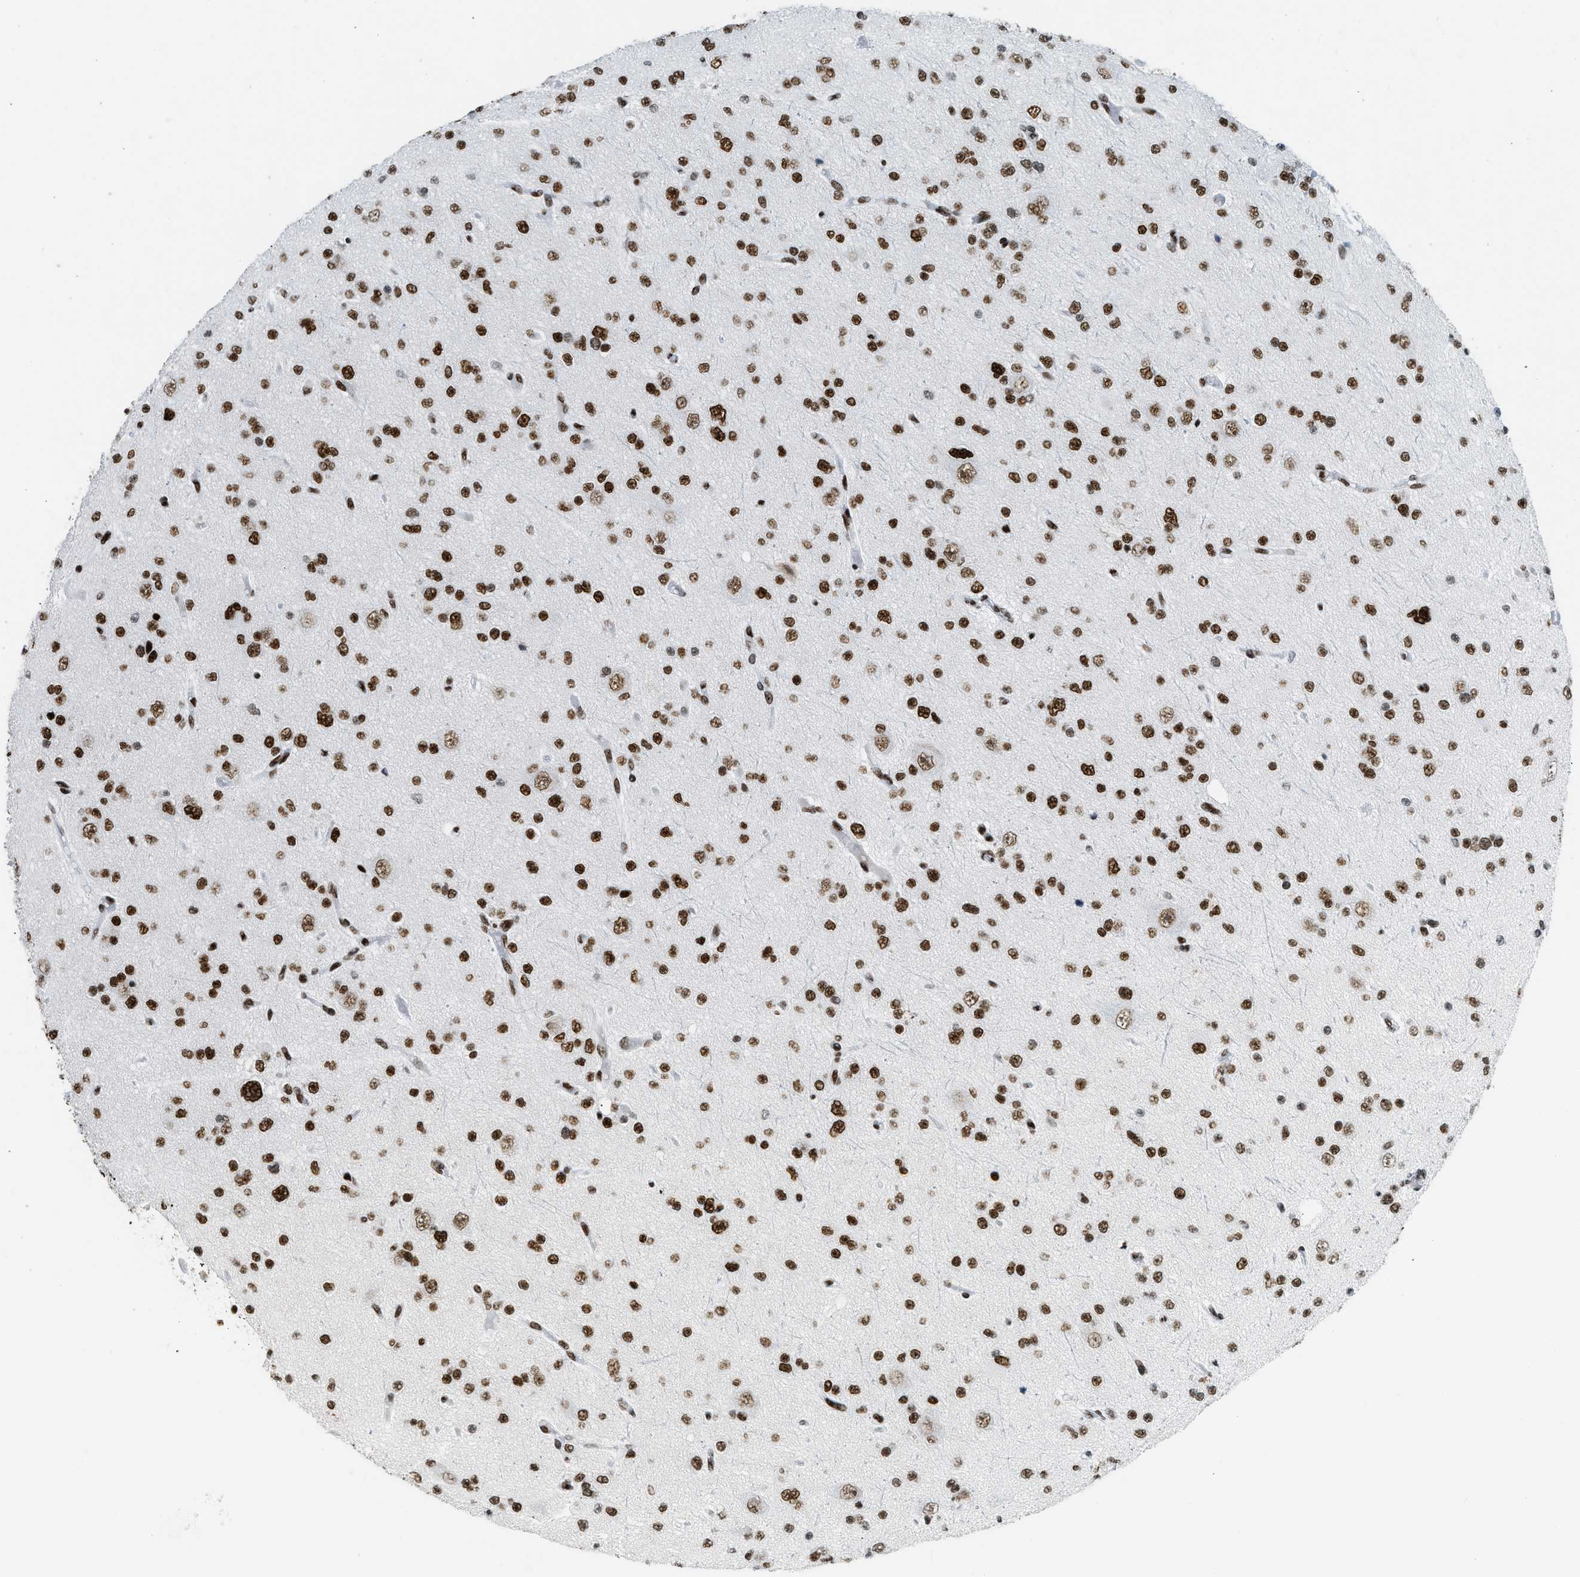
{"staining": {"intensity": "strong", "quantity": ">75%", "location": "nuclear"}, "tissue": "glioma", "cell_type": "Tumor cells", "image_type": "cancer", "snomed": [{"axis": "morphology", "description": "Glioma, malignant, Low grade"}, {"axis": "topography", "description": "Brain"}], "caption": "Brown immunohistochemical staining in glioma reveals strong nuclear staining in approximately >75% of tumor cells. The protein is shown in brown color, while the nuclei are stained blue.", "gene": "PIF1", "patient": {"sex": "male", "age": 38}}